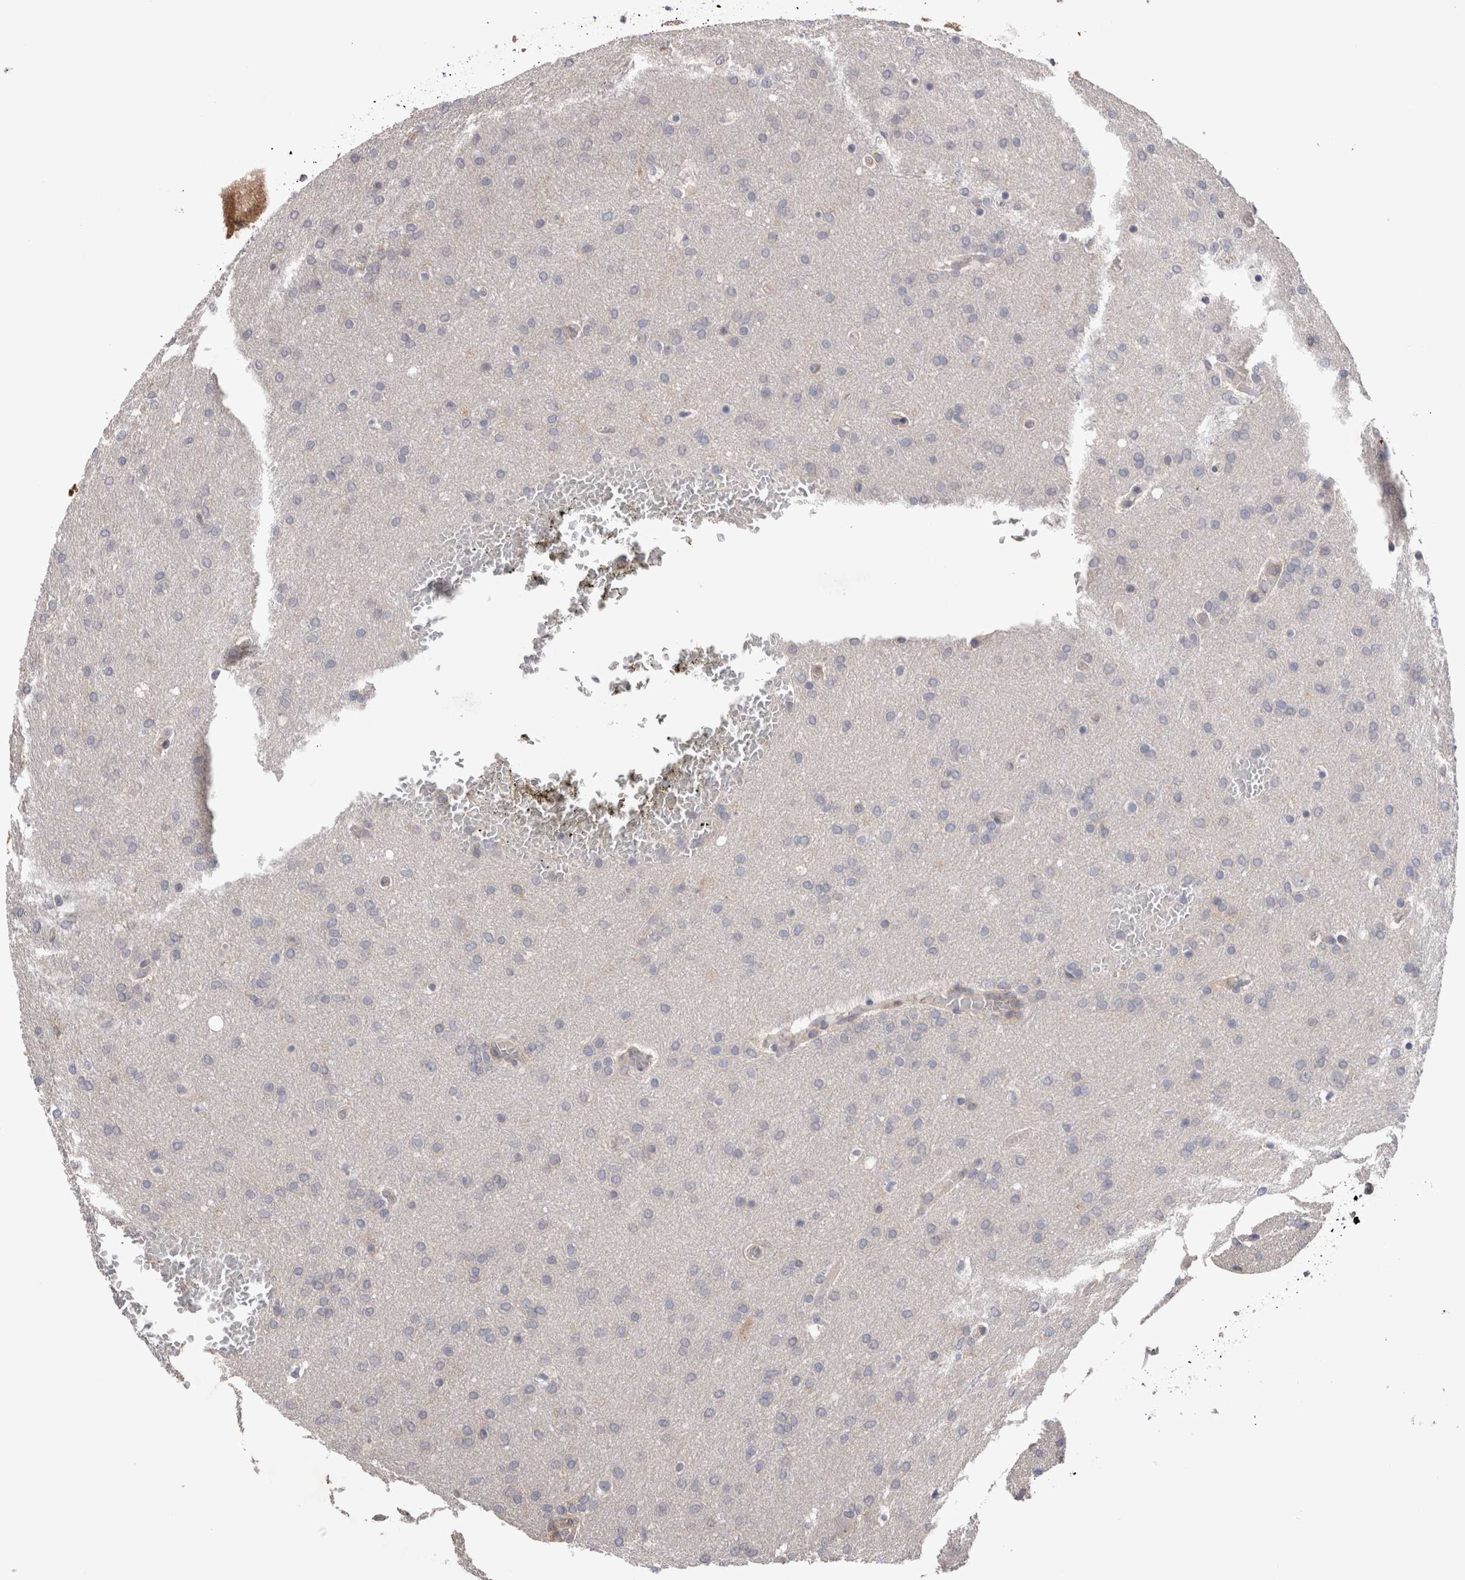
{"staining": {"intensity": "negative", "quantity": "none", "location": "none"}, "tissue": "glioma", "cell_type": "Tumor cells", "image_type": "cancer", "snomed": [{"axis": "morphology", "description": "Glioma, malignant, Low grade"}, {"axis": "topography", "description": "Brain"}], "caption": "Immunohistochemical staining of human glioma shows no significant expression in tumor cells. The staining was performed using DAB to visualize the protein expression in brown, while the nuclei were stained in blue with hematoxylin (Magnification: 20x).", "gene": "OTOR", "patient": {"sex": "female", "age": 37}}